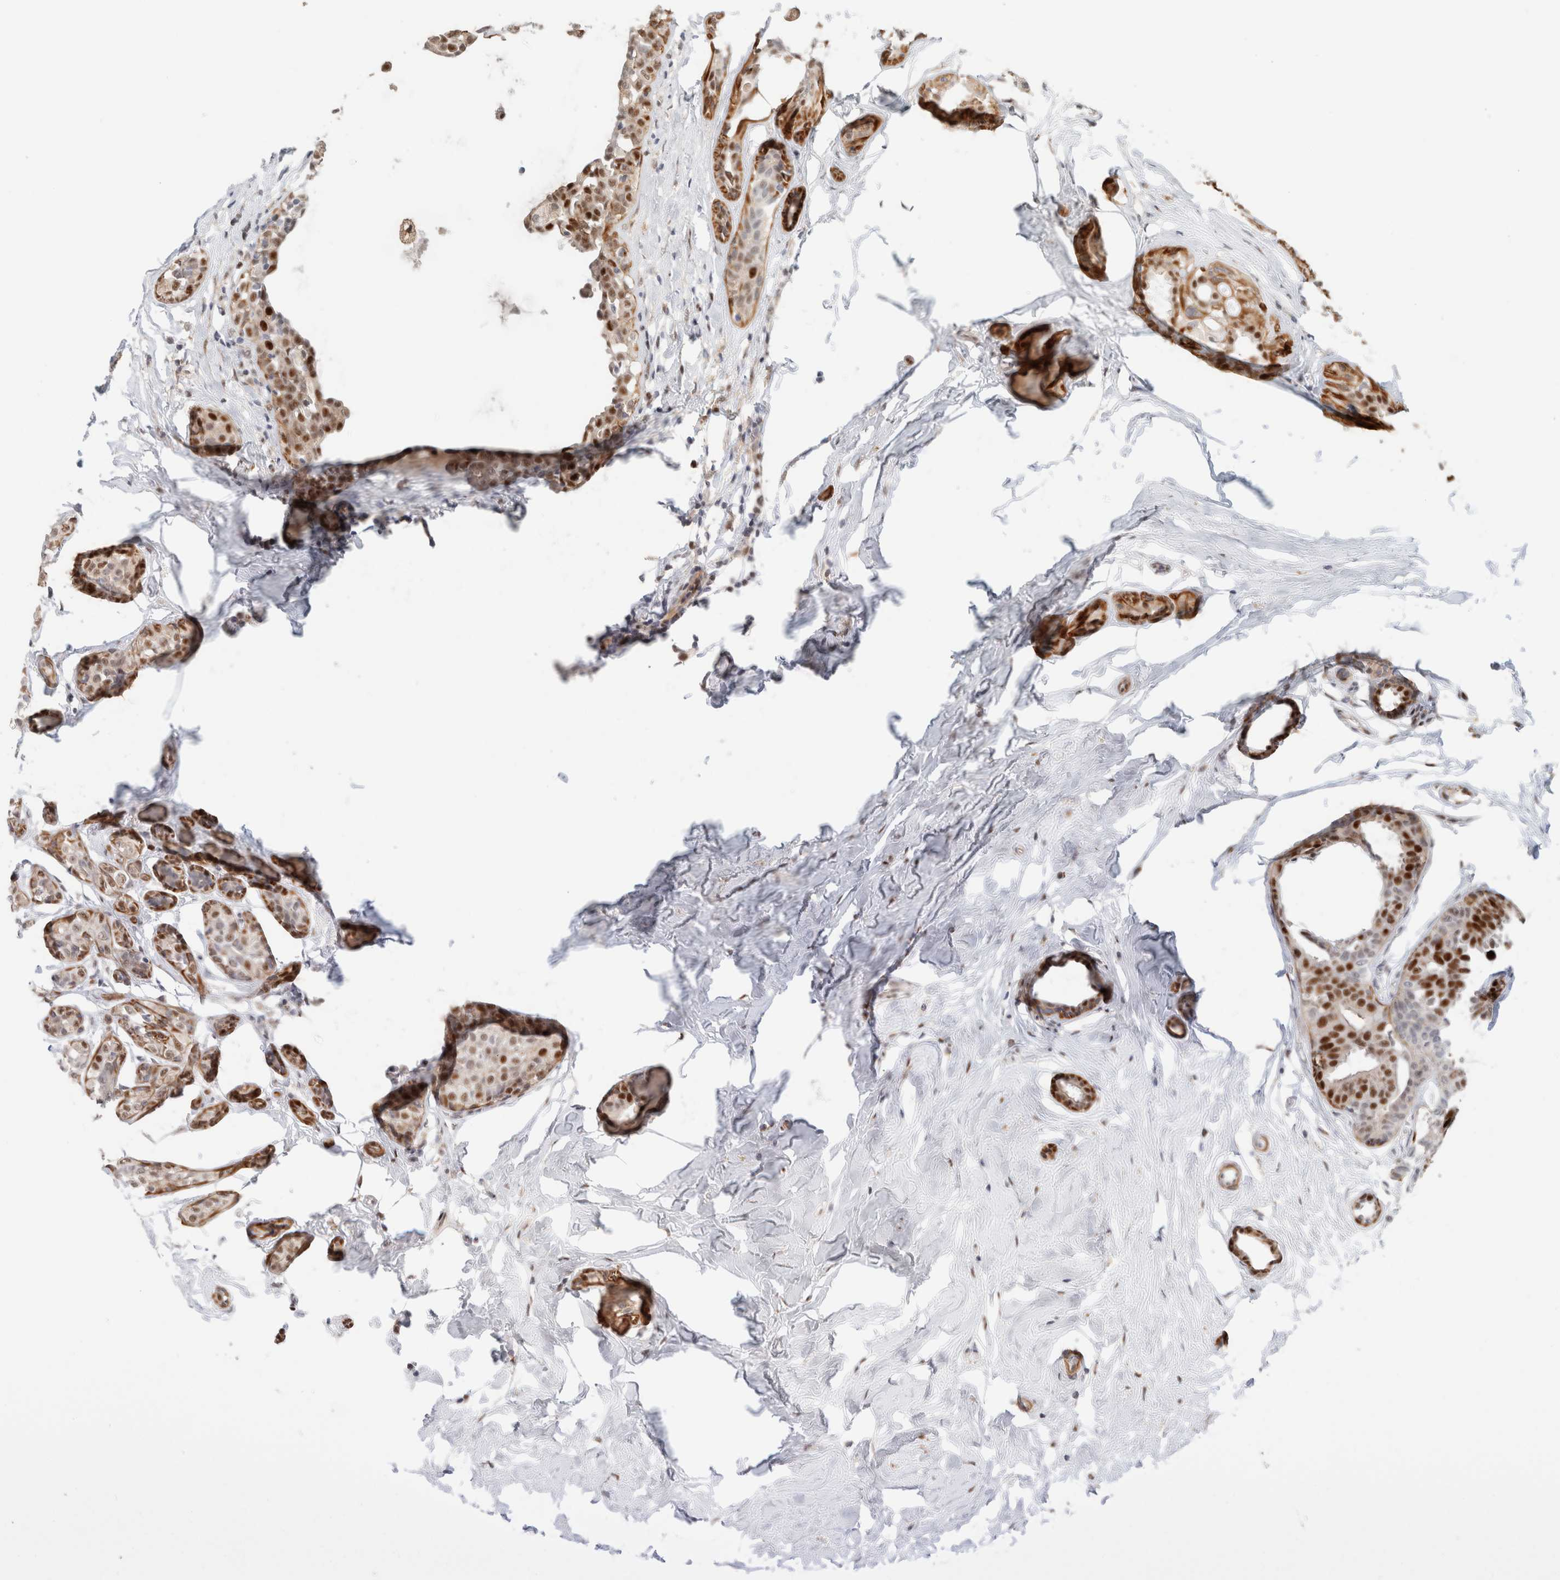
{"staining": {"intensity": "moderate", "quantity": ">75%", "location": "nuclear"}, "tissue": "breast cancer", "cell_type": "Tumor cells", "image_type": "cancer", "snomed": [{"axis": "morphology", "description": "Duct carcinoma"}, {"axis": "topography", "description": "Breast"}], "caption": "IHC image of human breast cancer (infiltrating ductal carcinoma) stained for a protein (brown), which exhibits medium levels of moderate nuclear staining in about >75% of tumor cells.", "gene": "ID3", "patient": {"sex": "female", "age": 55}}